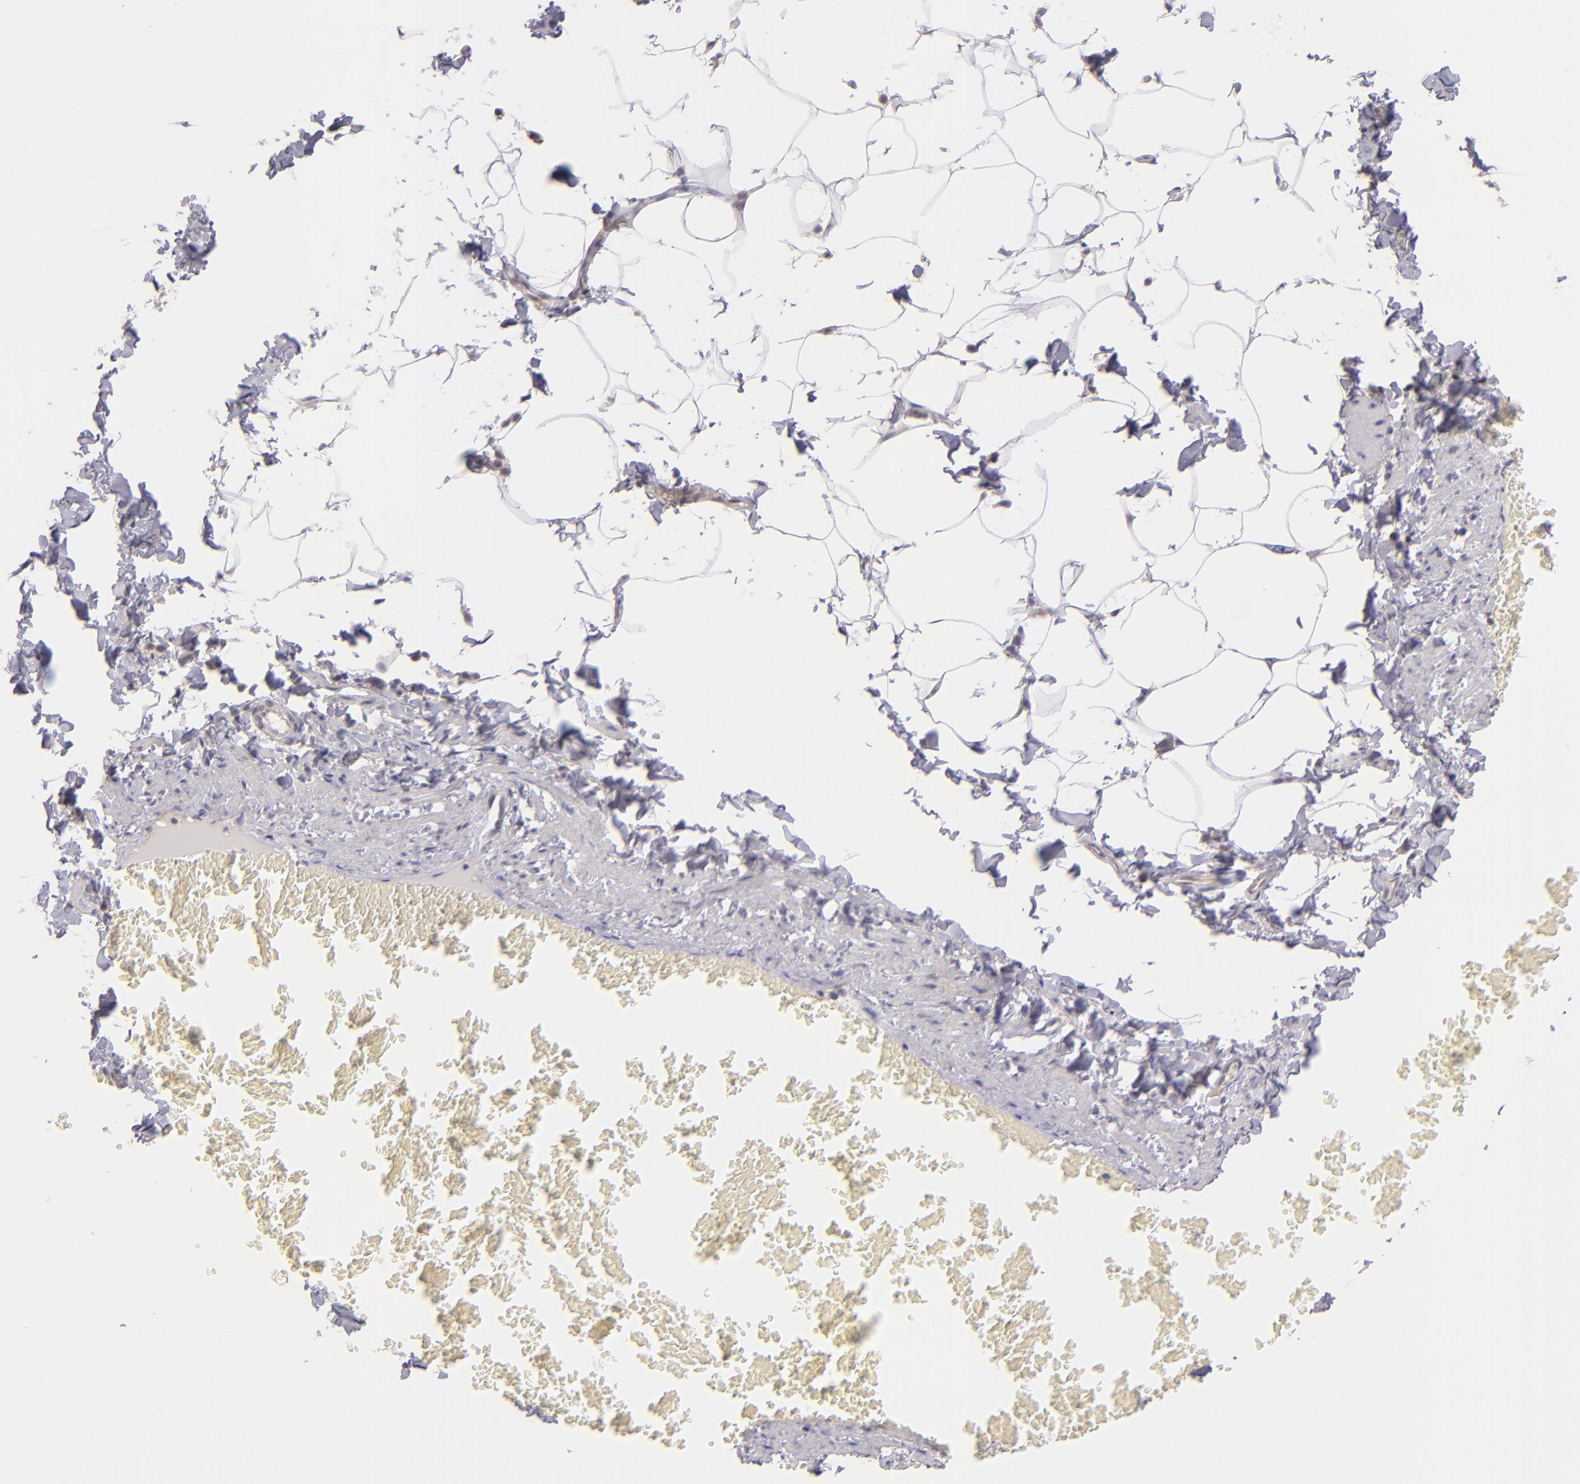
{"staining": {"intensity": "negative", "quantity": "none", "location": "none"}, "tissue": "adipose tissue", "cell_type": "Adipocytes", "image_type": "normal", "snomed": [{"axis": "morphology", "description": "Normal tissue, NOS"}, {"axis": "topography", "description": "Vascular tissue"}], "caption": "This is a micrograph of immunohistochemistry (IHC) staining of normal adipose tissue, which shows no staining in adipocytes.", "gene": "PTPN13", "patient": {"sex": "male", "age": 41}}